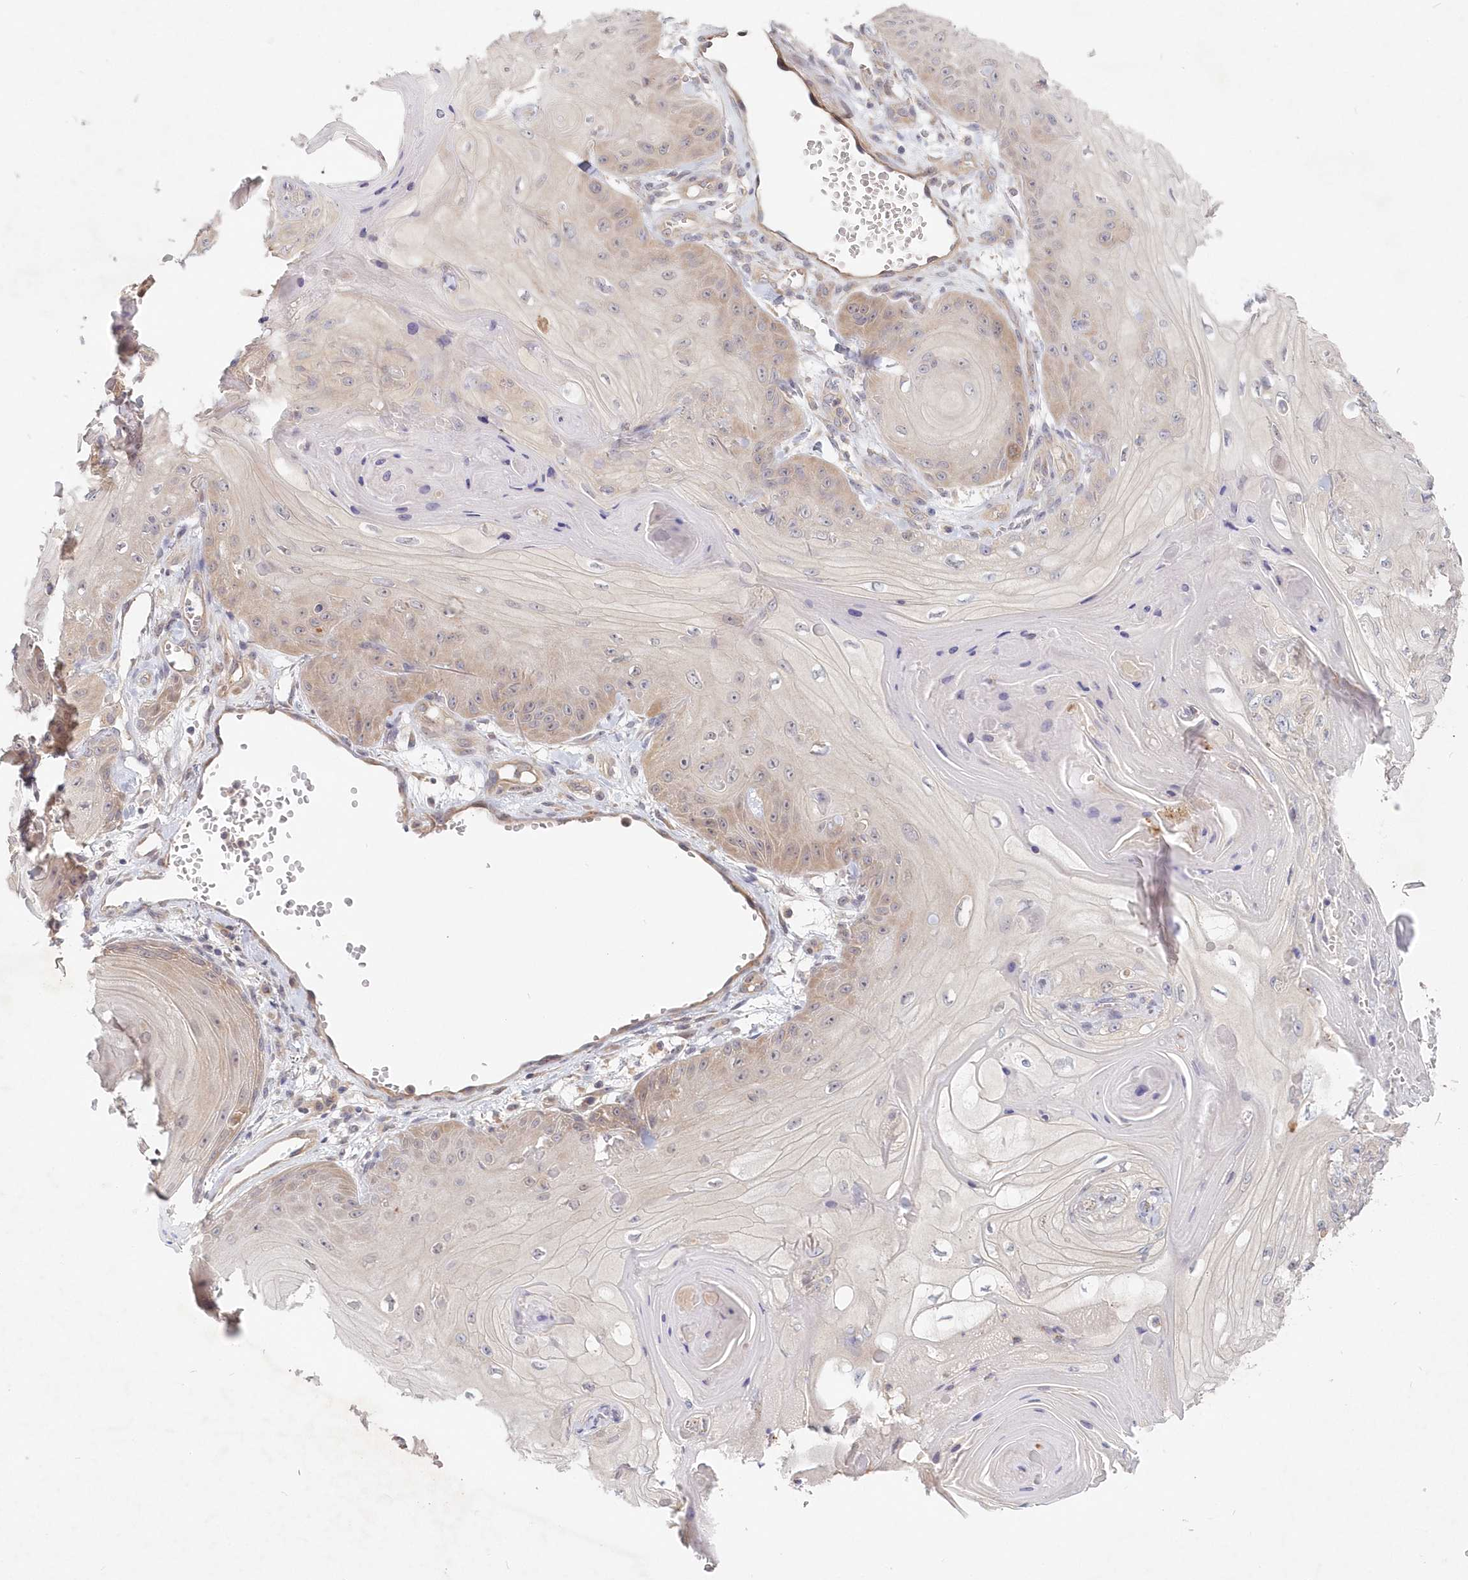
{"staining": {"intensity": "weak", "quantity": "<25%", "location": "cytoplasmic/membranous"}, "tissue": "skin cancer", "cell_type": "Tumor cells", "image_type": "cancer", "snomed": [{"axis": "morphology", "description": "Squamous cell carcinoma, NOS"}, {"axis": "topography", "description": "Skin"}], "caption": "A high-resolution histopathology image shows IHC staining of skin squamous cell carcinoma, which reveals no significant staining in tumor cells.", "gene": "KATNA1", "patient": {"sex": "male", "age": 74}}